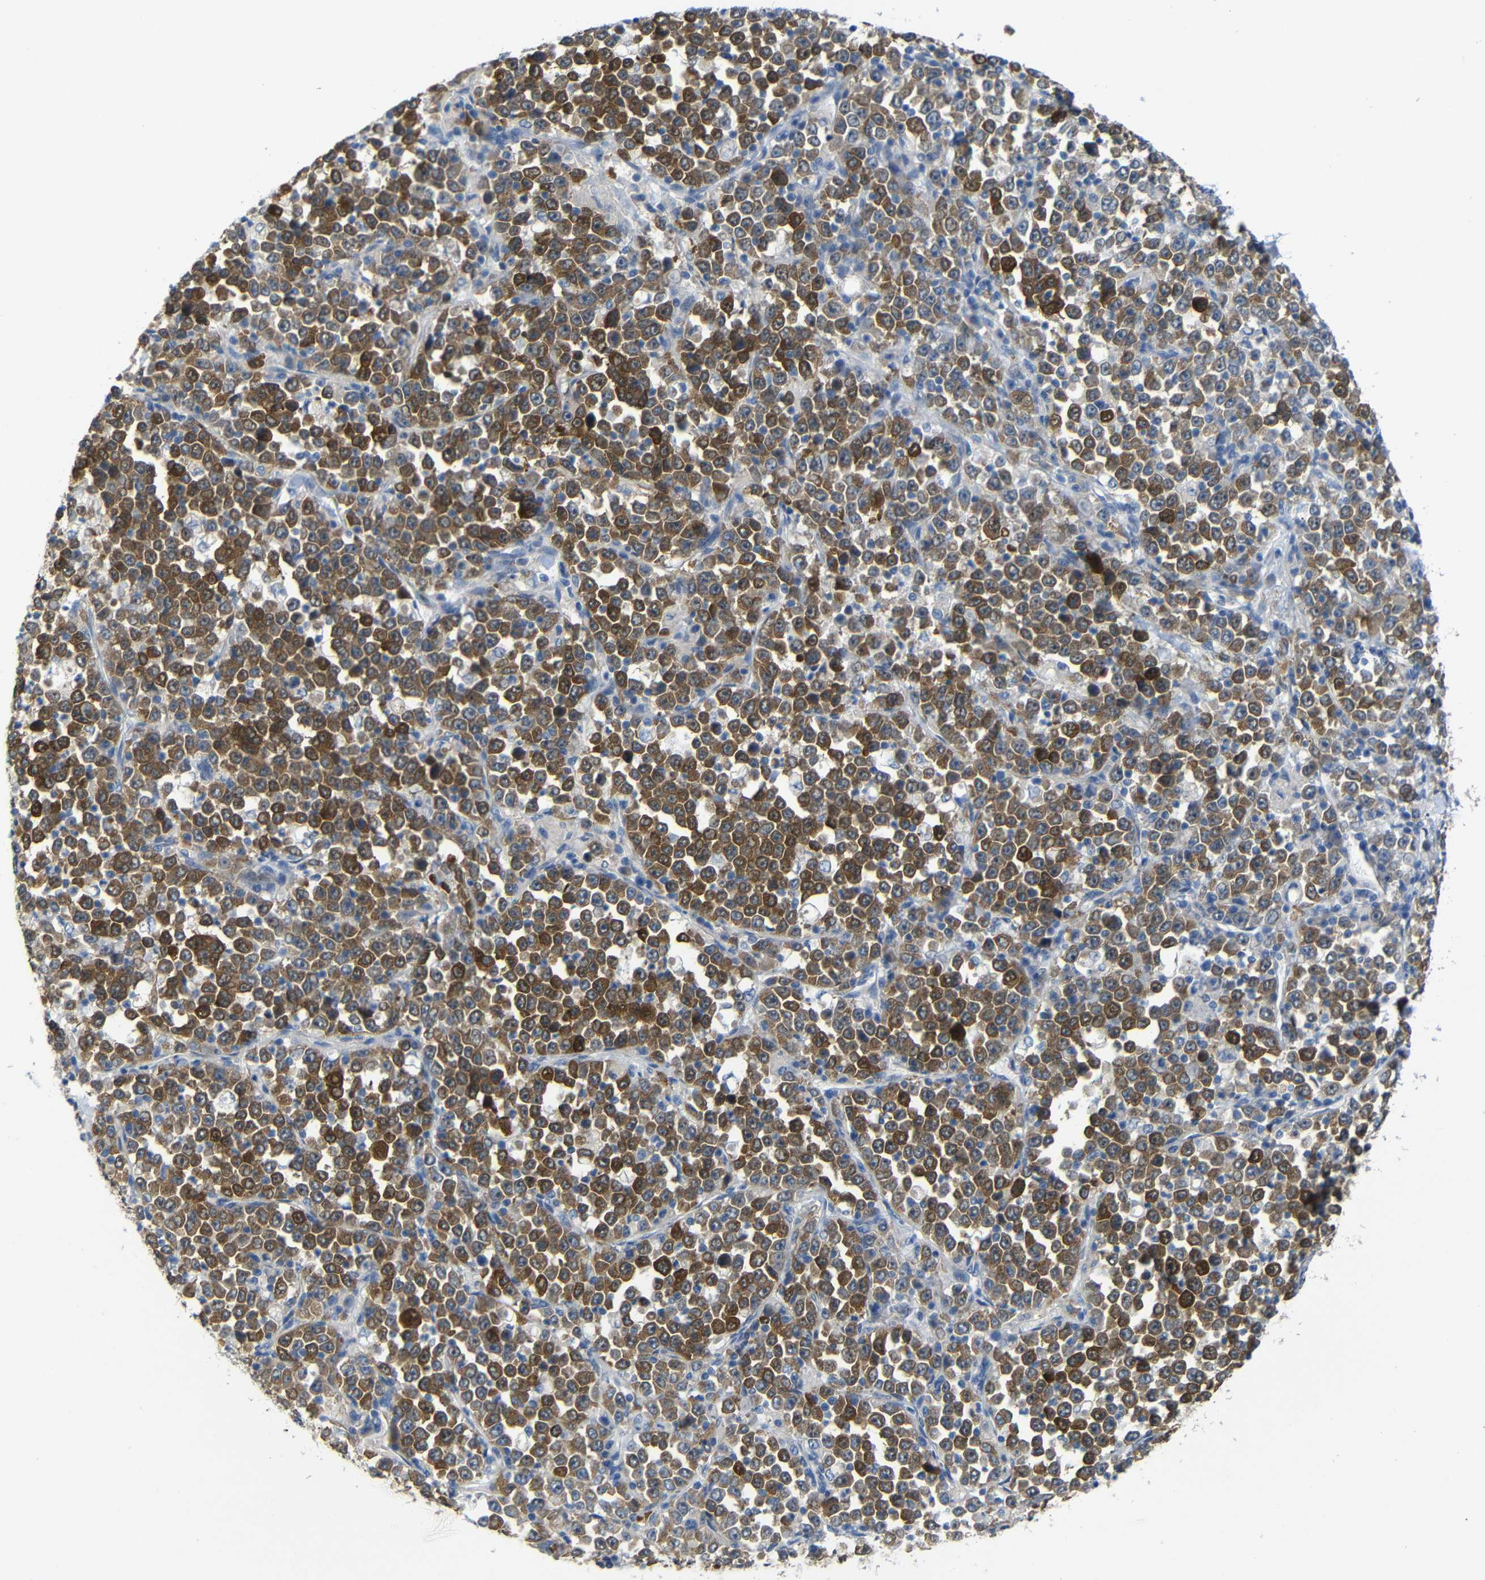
{"staining": {"intensity": "moderate", "quantity": ">75%", "location": "cytoplasmic/membranous"}, "tissue": "stomach cancer", "cell_type": "Tumor cells", "image_type": "cancer", "snomed": [{"axis": "morphology", "description": "Normal tissue, NOS"}, {"axis": "morphology", "description": "Adenocarcinoma, NOS"}, {"axis": "topography", "description": "Stomach, upper"}, {"axis": "topography", "description": "Stomach"}], "caption": "A medium amount of moderate cytoplasmic/membranous expression is identified in approximately >75% of tumor cells in stomach cancer (adenocarcinoma) tissue.", "gene": "TBC1D32", "patient": {"sex": "male", "age": 59}}